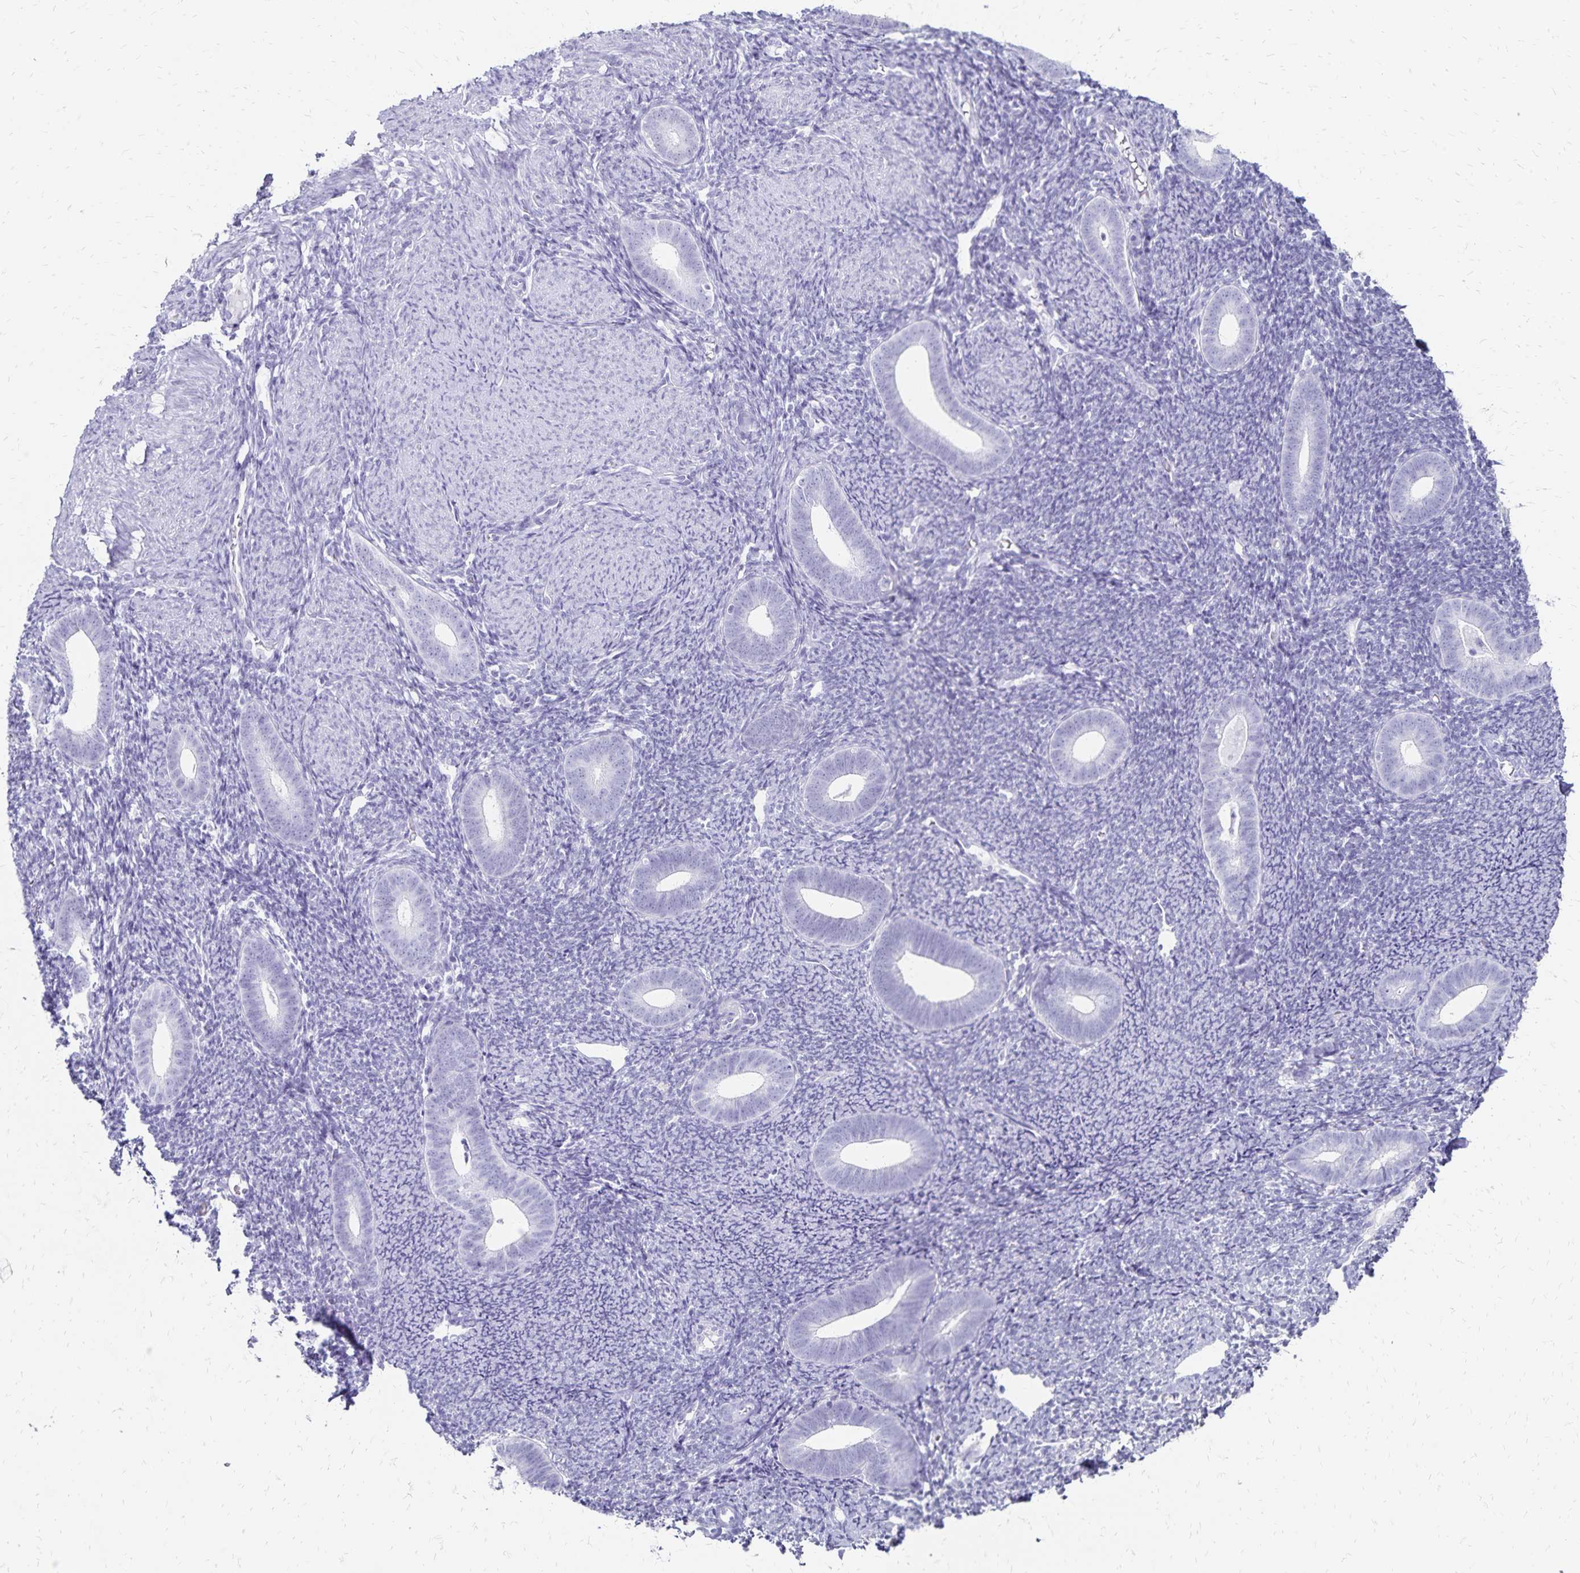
{"staining": {"intensity": "negative", "quantity": "none", "location": "none"}, "tissue": "endometrium", "cell_type": "Cells in endometrial stroma", "image_type": "normal", "snomed": [{"axis": "morphology", "description": "Normal tissue, NOS"}, {"axis": "topography", "description": "Endometrium"}], "caption": "This is an immunohistochemistry photomicrograph of unremarkable endometrium. There is no expression in cells in endometrial stroma.", "gene": "GIP", "patient": {"sex": "female", "age": 39}}